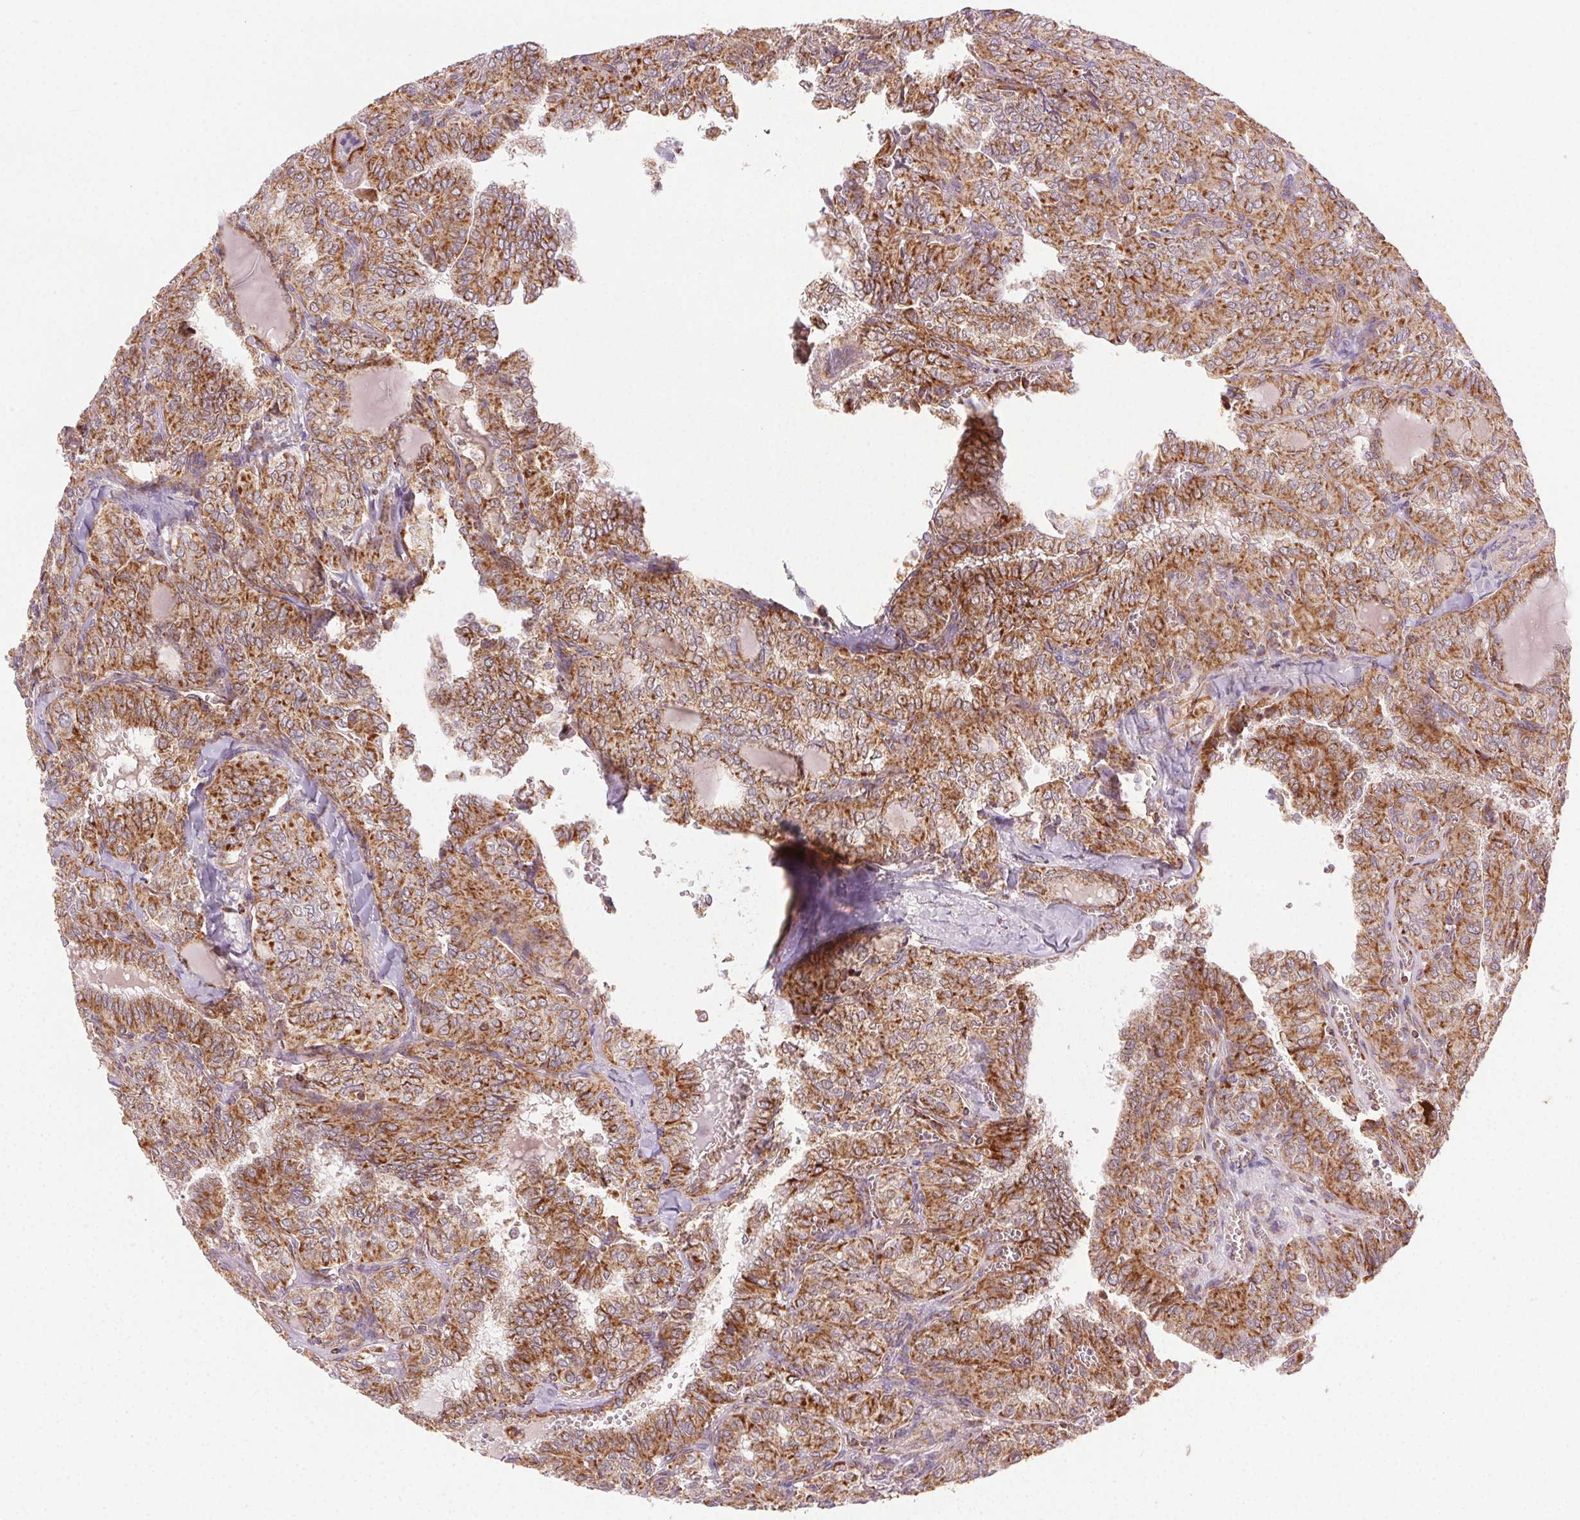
{"staining": {"intensity": "moderate", "quantity": ">75%", "location": "cytoplasmic/membranous"}, "tissue": "thyroid cancer", "cell_type": "Tumor cells", "image_type": "cancer", "snomed": [{"axis": "morphology", "description": "Papillary adenocarcinoma, NOS"}, {"axis": "topography", "description": "Thyroid gland"}], "caption": "Tumor cells demonstrate medium levels of moderate cytoplasmic/membranous positivity in approximately >75% of cells in papillary adenocarcinoma (thyroid).", "gene": "CLPB", "patient": {"sex": "female", "age": 41}}